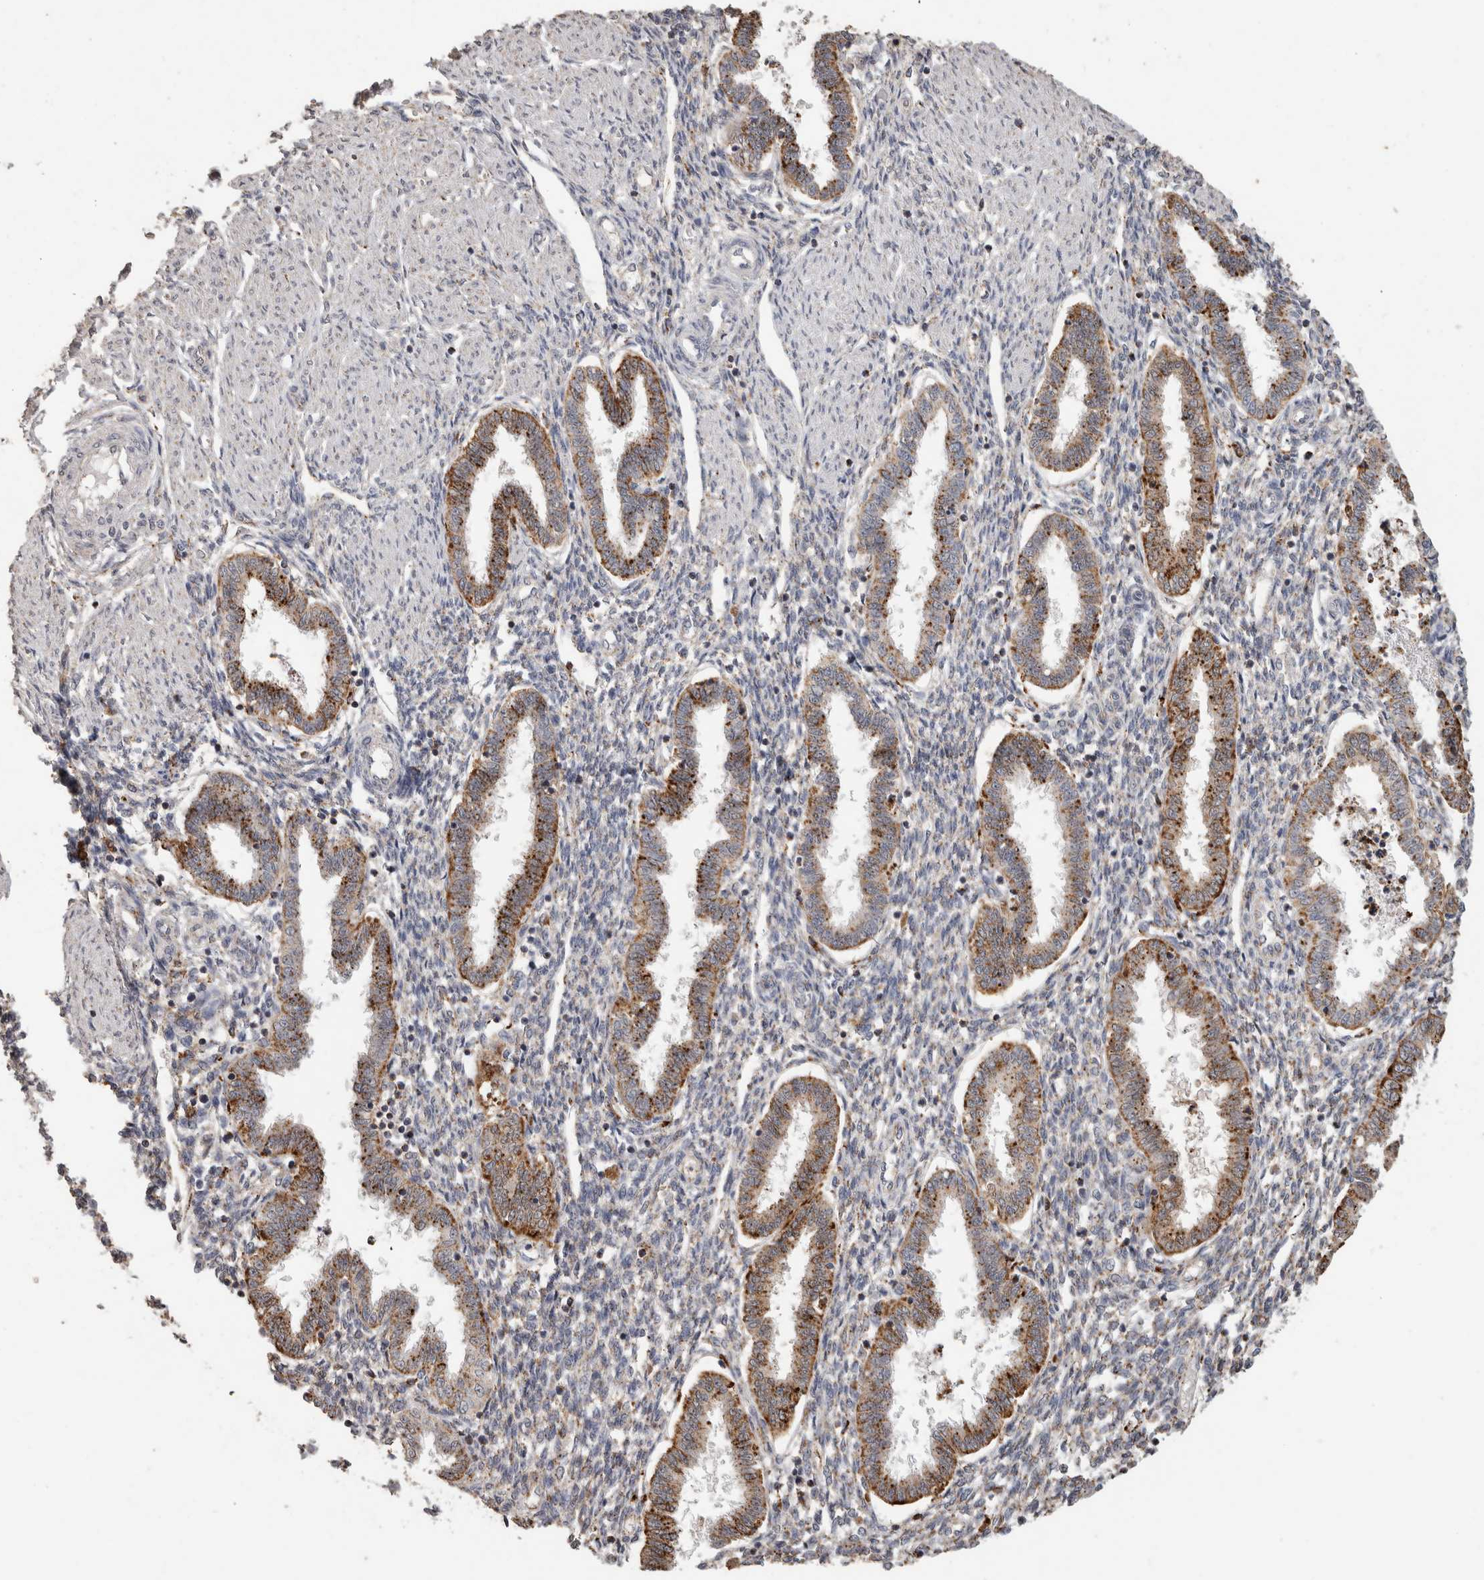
{"staining": {"intensity": "moderate", "quantity": "<25%", "location": "cytoplasmic/membranous"}, "tissue": "endometrium", "cell_type": "Cells in endometrial stroma", "image_type": "normal", "snomed": [{"axis": "morphology", "description": "Normal tissue, NOS"}, {"axis": "topography", "description": "Endometrium"}], "caption": "Moderate cytoplasmic/membranous expression is seen in about <25% of cells in endometrial stroma in benign endometrium.", "gene": "ARSA", "patient": {"sex": "female", "age": 33}}